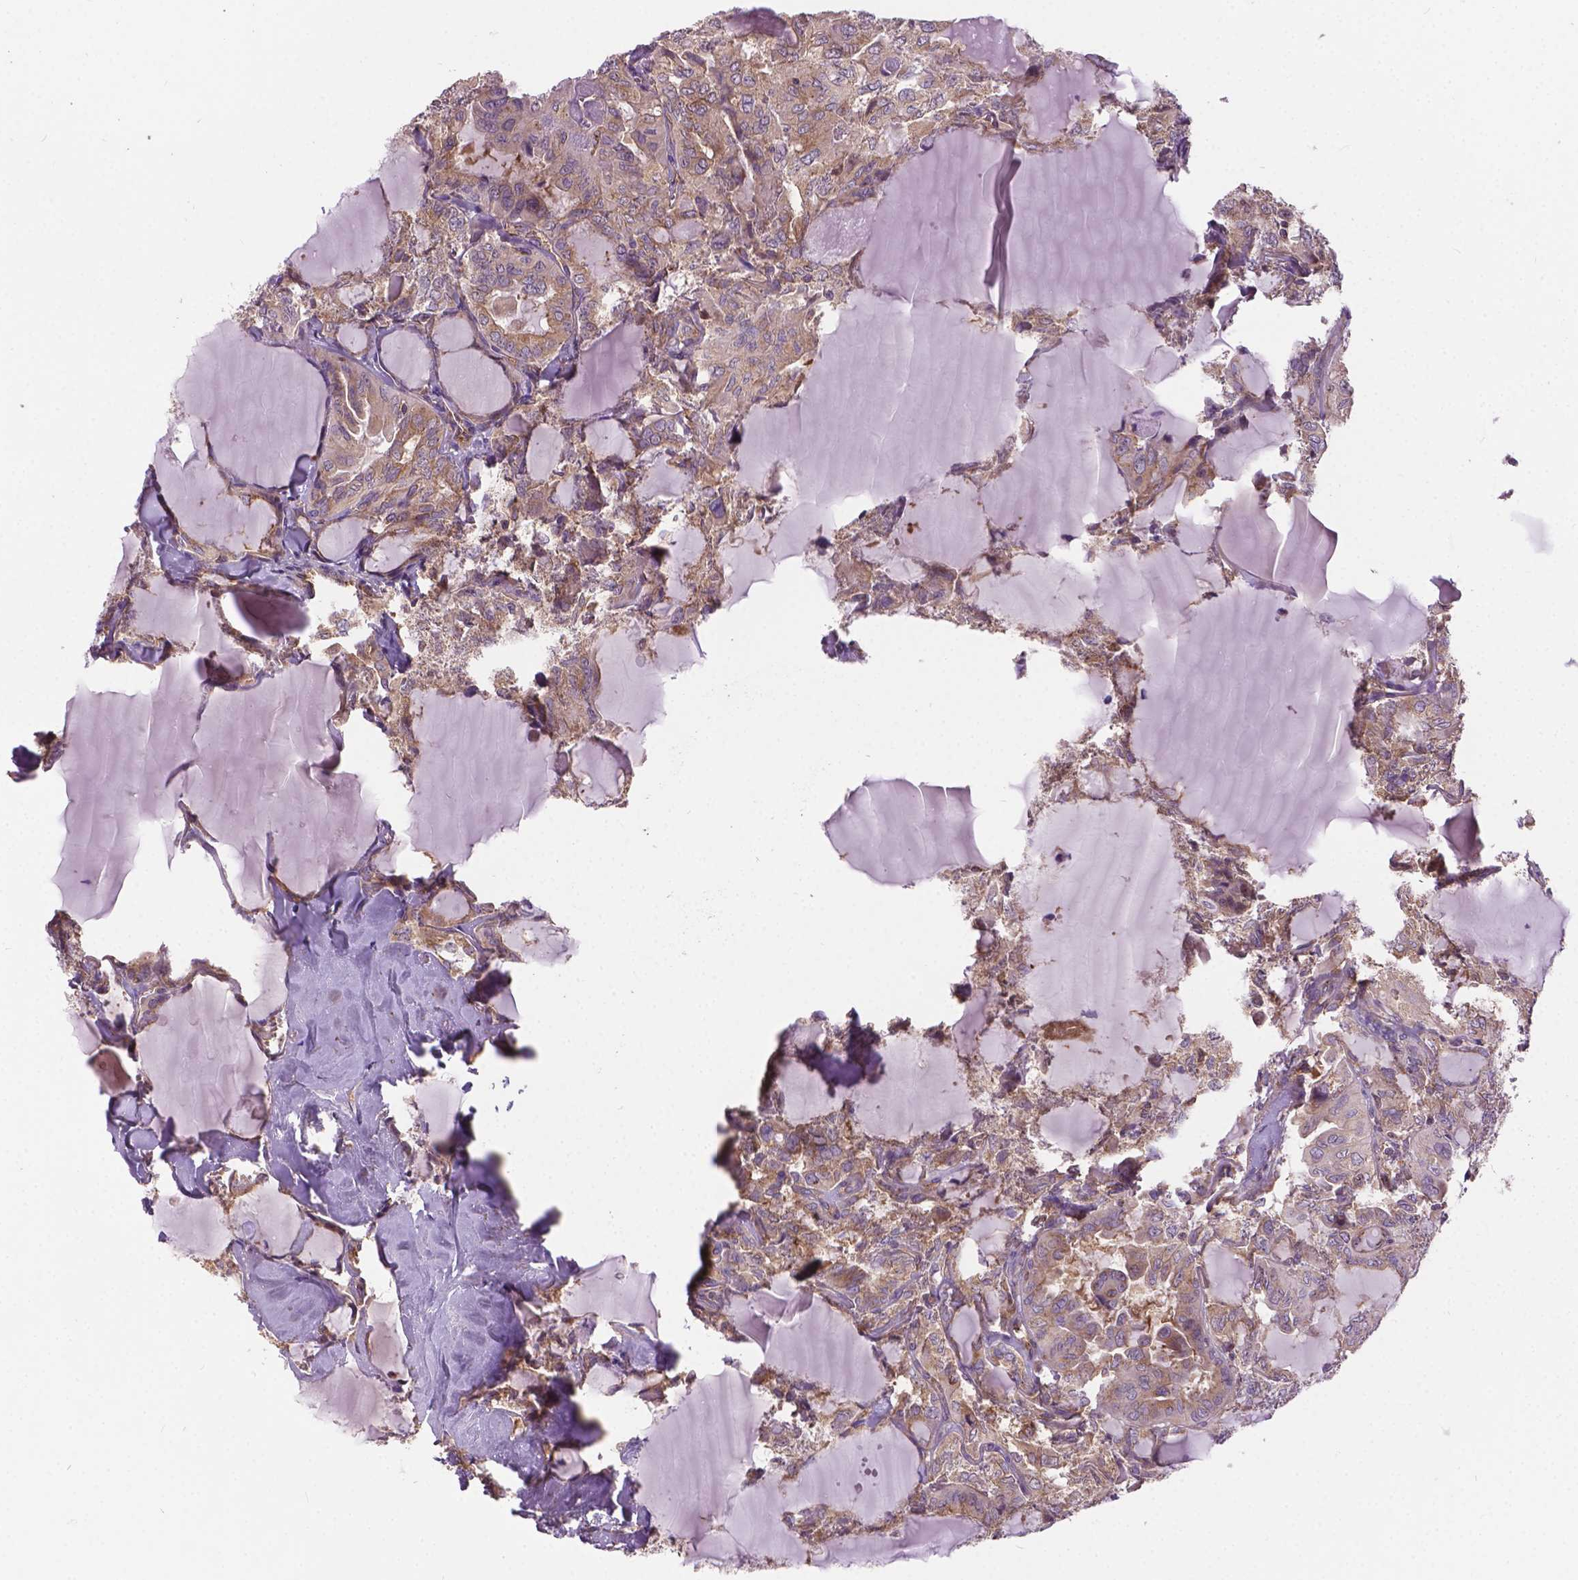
{"staining": {"intensity": "weak", "quantity": ">75%", "location": "cytoplasmic/membranous"}, "tissue": "thyroid cancer", "cell_type": "Tumor cells", "image_type": "cancer", "snomed": [{"axis": "morphology", "description": "Papillary adenocarcinoma, NOS"}, {"axis": "topography", "description": "Thyroid gland"}], "caption": "Protein expression by immunohistochemistry shows weak cytoplasmic/membranous staining in approximately >75% of tumor cells in papillary adenocarcinoma (thyroid). (DAB (3,3'-diaminobenzidine) = brown stain, brightfield microscopy at high magnification).", "gene": "MZT1", "patient": {"sex": "male", "age": 30}}